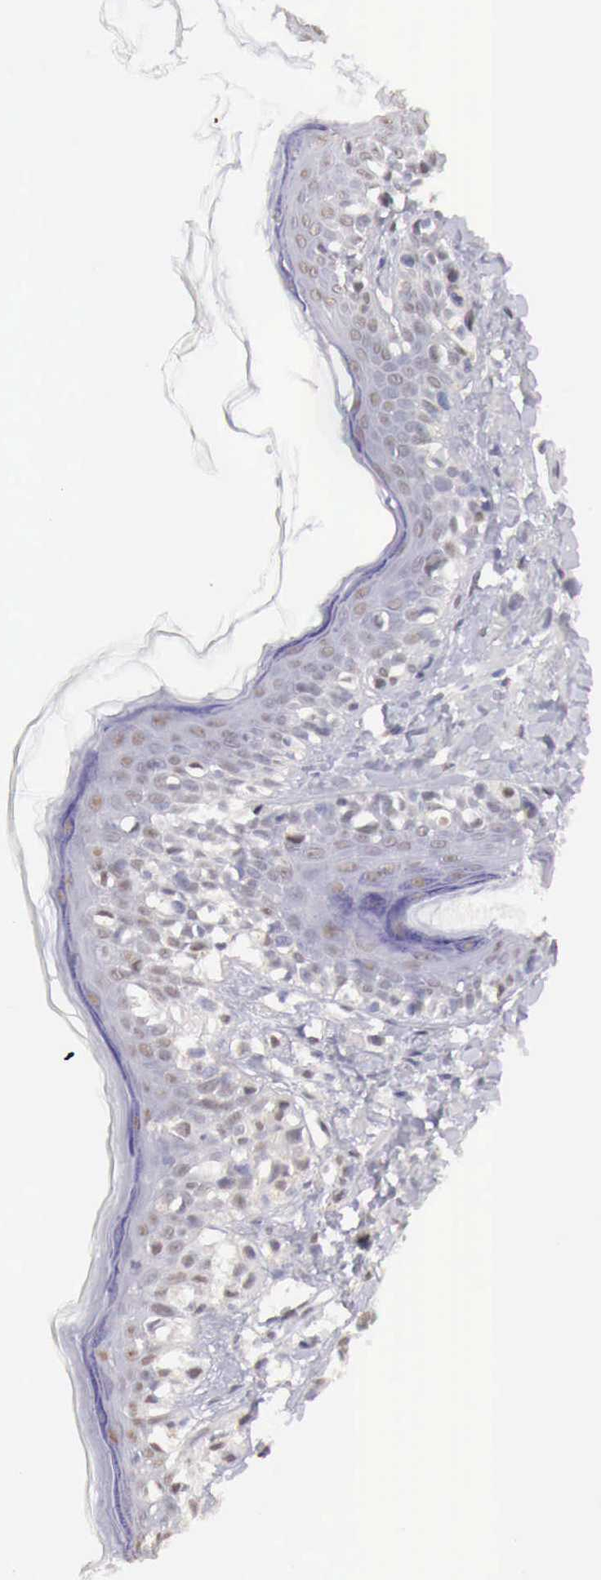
{"staining": {"intensity": "negative", "quantity": "none", "location": "none"}, "tissue": "melanoma", "cell_type": "Tumor cells", "image_type": "cancer", "snomed": [{"axis": "morphology", "description": "Malignant melanoma, NOS"}, {"axis": "topography", "description": "Skin"}], "caption": "Protein analysis of malignant melanoma demonstrates no significant positivity in tumor cells.", "gene": "UBA1", "patient": {"sex": "male", "age": 80}}